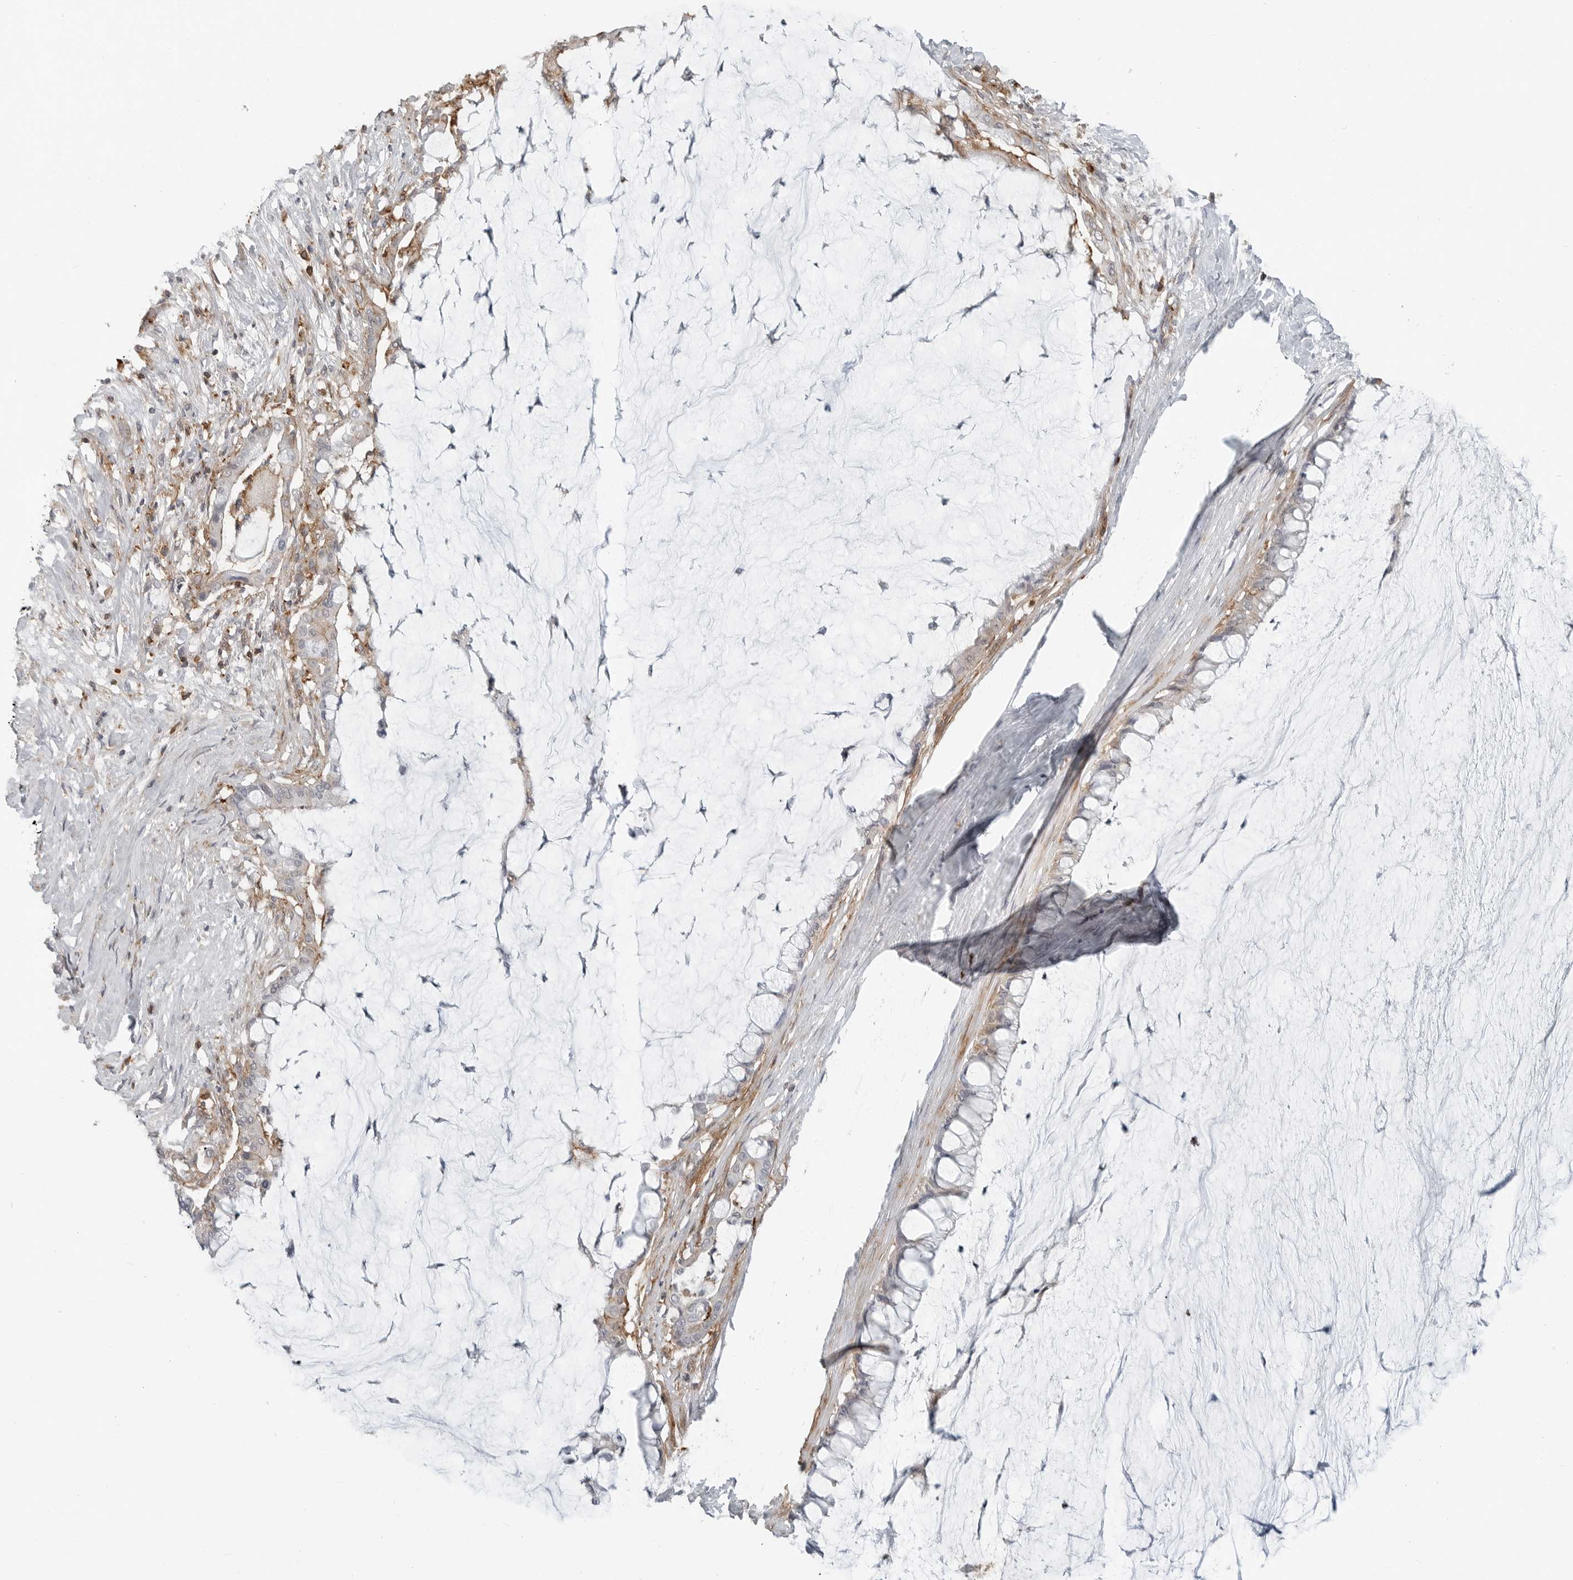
{"staining": {"intensity": "moderate", "quantity": "<25%", "location": "cytoplasmic/membranous"}, "tissue": "pancreatic cancer", "cell_type": "Tumor cells", "image_type": "cancer", "snomed": [{"axis": "morphology", "description": "Adenocarcinoma, NOS"}, {"axis": "topography", "description": "Pancreas"}], "caption": "This is an image of immunohistochemistry staining of pancreatic cancer (adenocarcinoma), which shows moderate expression in the cytoplasmic/membranous of tumor cells.", "gene": "LEFTY2", "patient": {"sex": "male", "age": 41}}